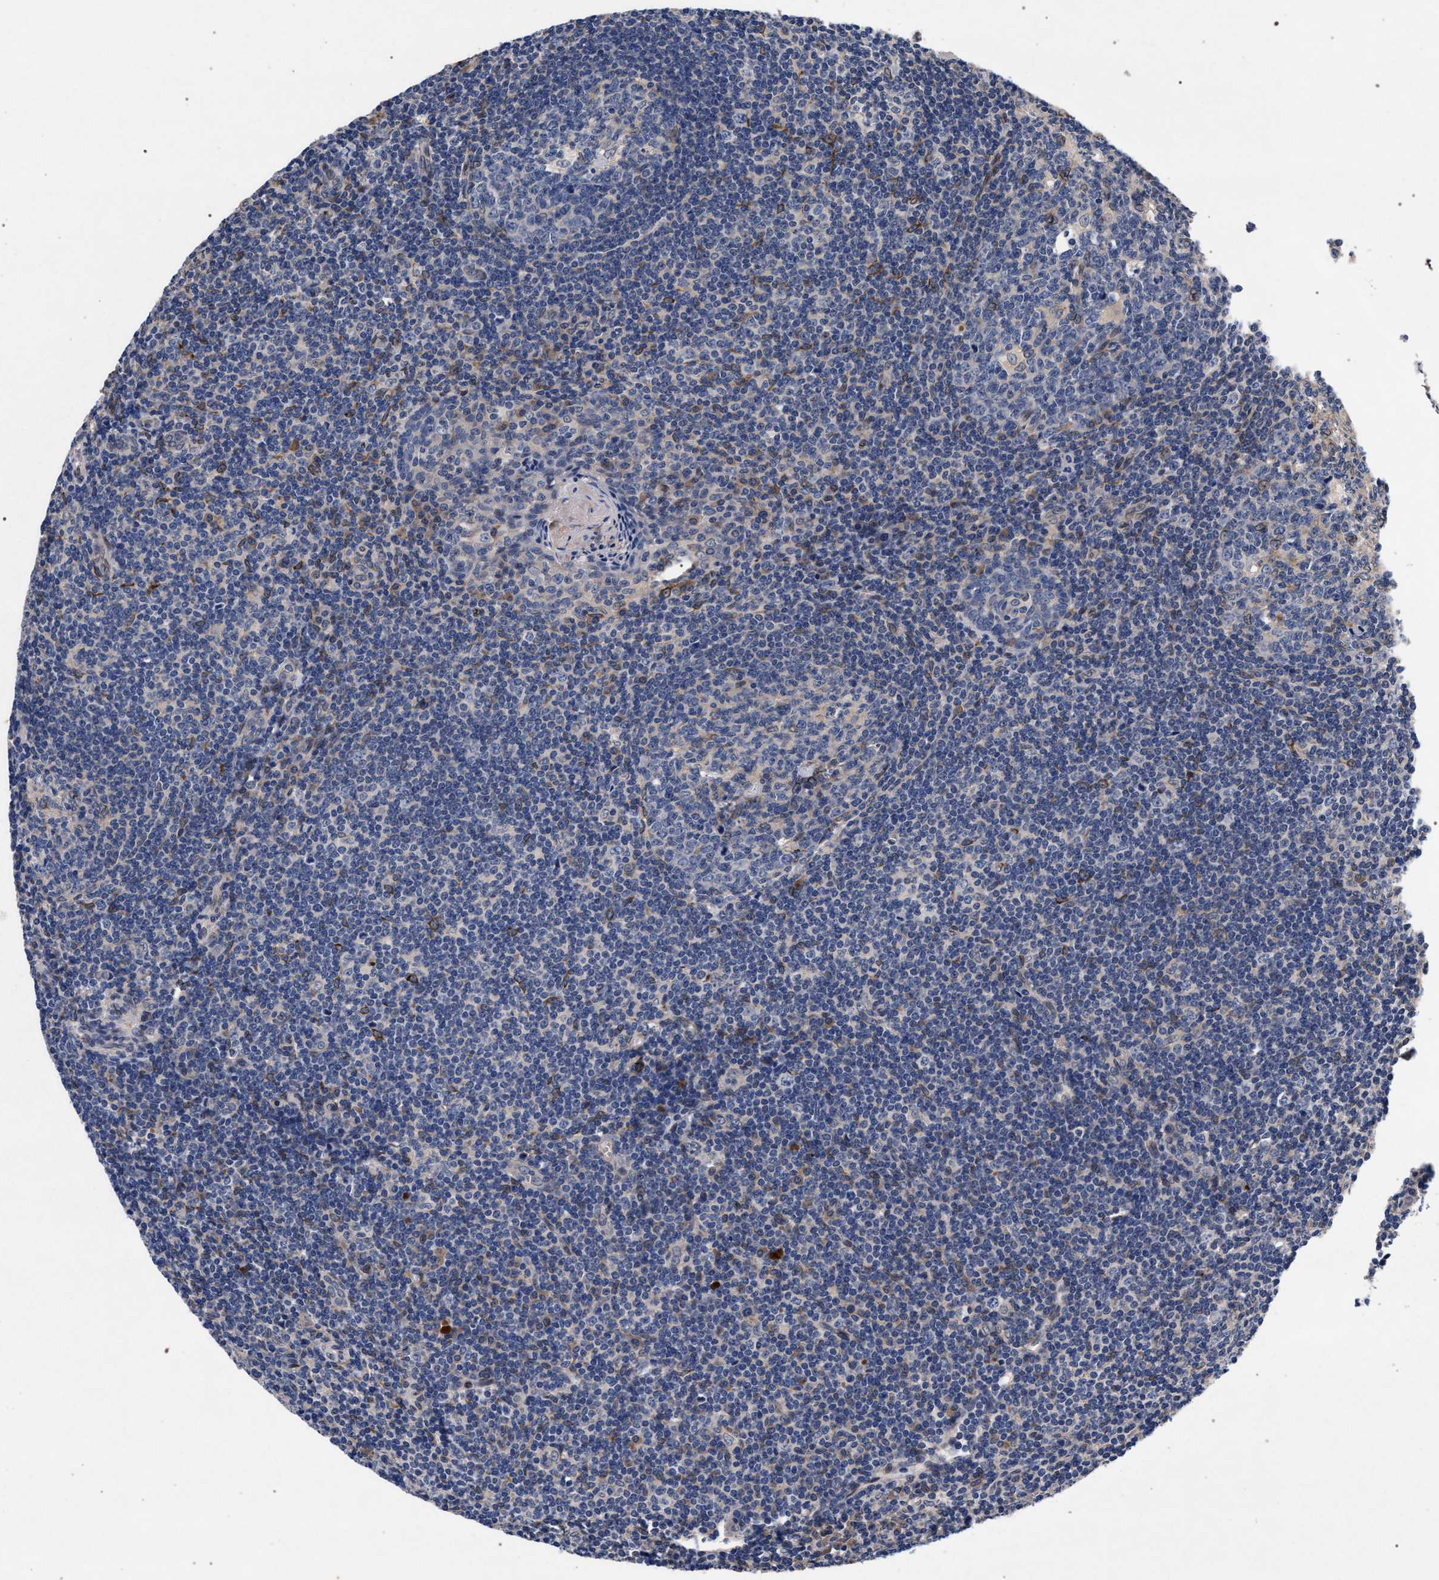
{"staining": {"intensity": "negative", "quantity": "none", "location": "none"}, "tissue": "tonsil", "cell_type": "Germinal center cells", "image_type": "normal", "snomed": [{"axis": "morphology", "description": "Normal tissue, NOS"}, {"axis": "topography", "description": "Tonsil"}], "caption": "A high-resolution histopathology image shows immunohistochemistry staining of benign tonsil, which reveals no significant positivity in germinal center cells. (Immunohistochemistry, brightfield microscopy, high magnification).", "gene": "NEK7", "patient": {"sex": "male", "age": 37}}